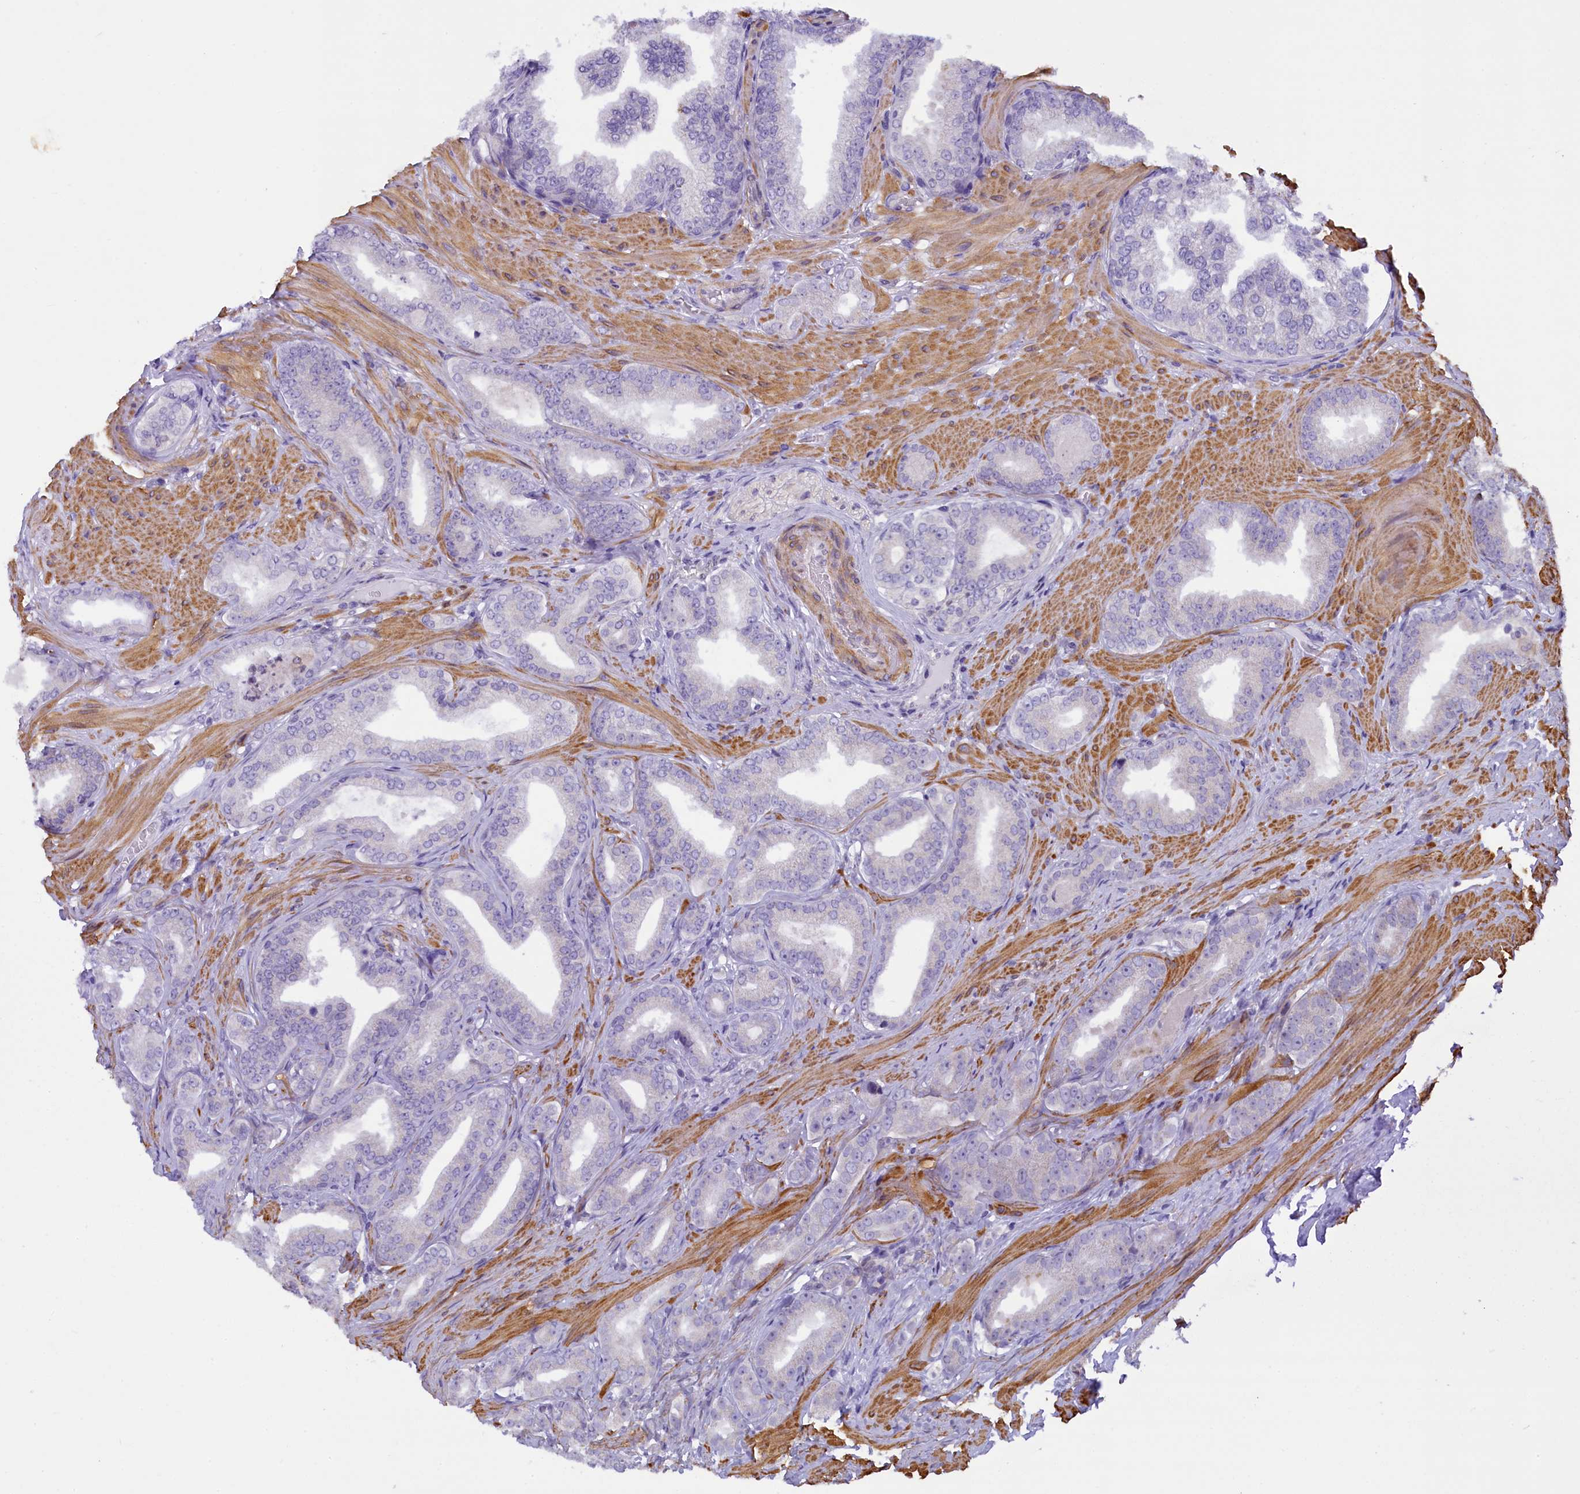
{"staining": {"intensity": "negative", "quantity": "none", "location": "none"}, "tissue": "prostate cancer", "cell_type": "Tumor cells", "image_type": "cancer", "snomed": [{"axis": "morphology", "description": "Adenocarcinoma, Low grade"}, {"axis": "topography", "description": "Prostate"}], "caption": "DAB immunohistochemical staining of human prostate low-grade adenocarcinoma shows no significant staining in tumor cells. The staining was performed using DAB to visualize the protein expression in brown, while the nuclei were stained in blue with hematoxylin (Magnification: 20x).", "gene": "IGSF6", "patient": {"sex": "male", "age": 63}}